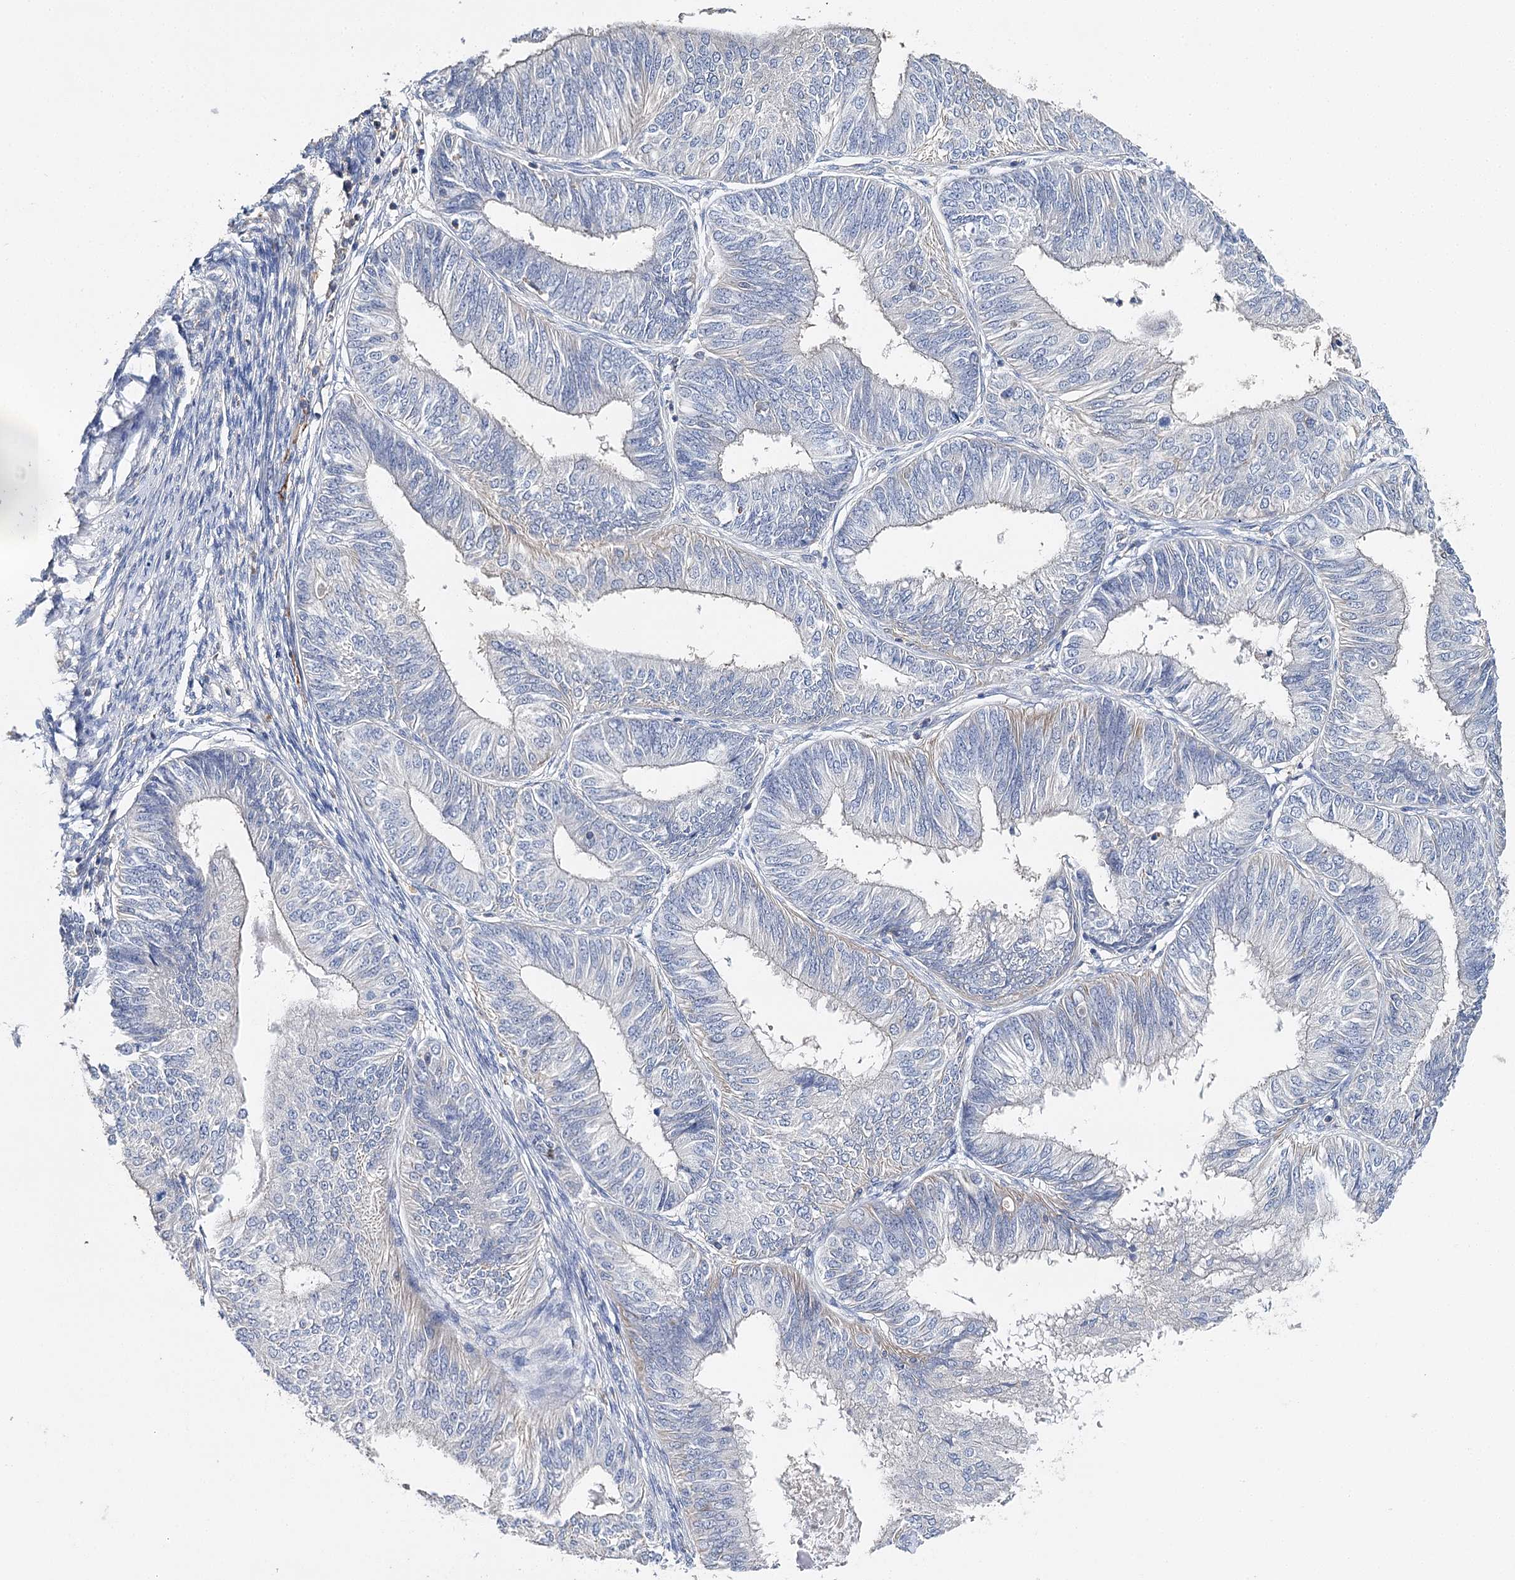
{"staining": {"intensity": "negative", "quantity": "none", "location": "none"}, "tissue": "endometrial cancer", "cell_type": "Tumor cells", "image_type": "cancer", "snomed": [{"axis": "morphology", "description": "Adenocarcinoma, NOS"}, {"axis": "topography", "description": "Endometrium"}], "caption": "IHC photomicrograph of human endometrial adenocarcinoma stained for a protein (brown), which demonstrates no positivity in tumor cells.", "gene": "EPYC", "patient": {"sex": "female", "age": 58}}